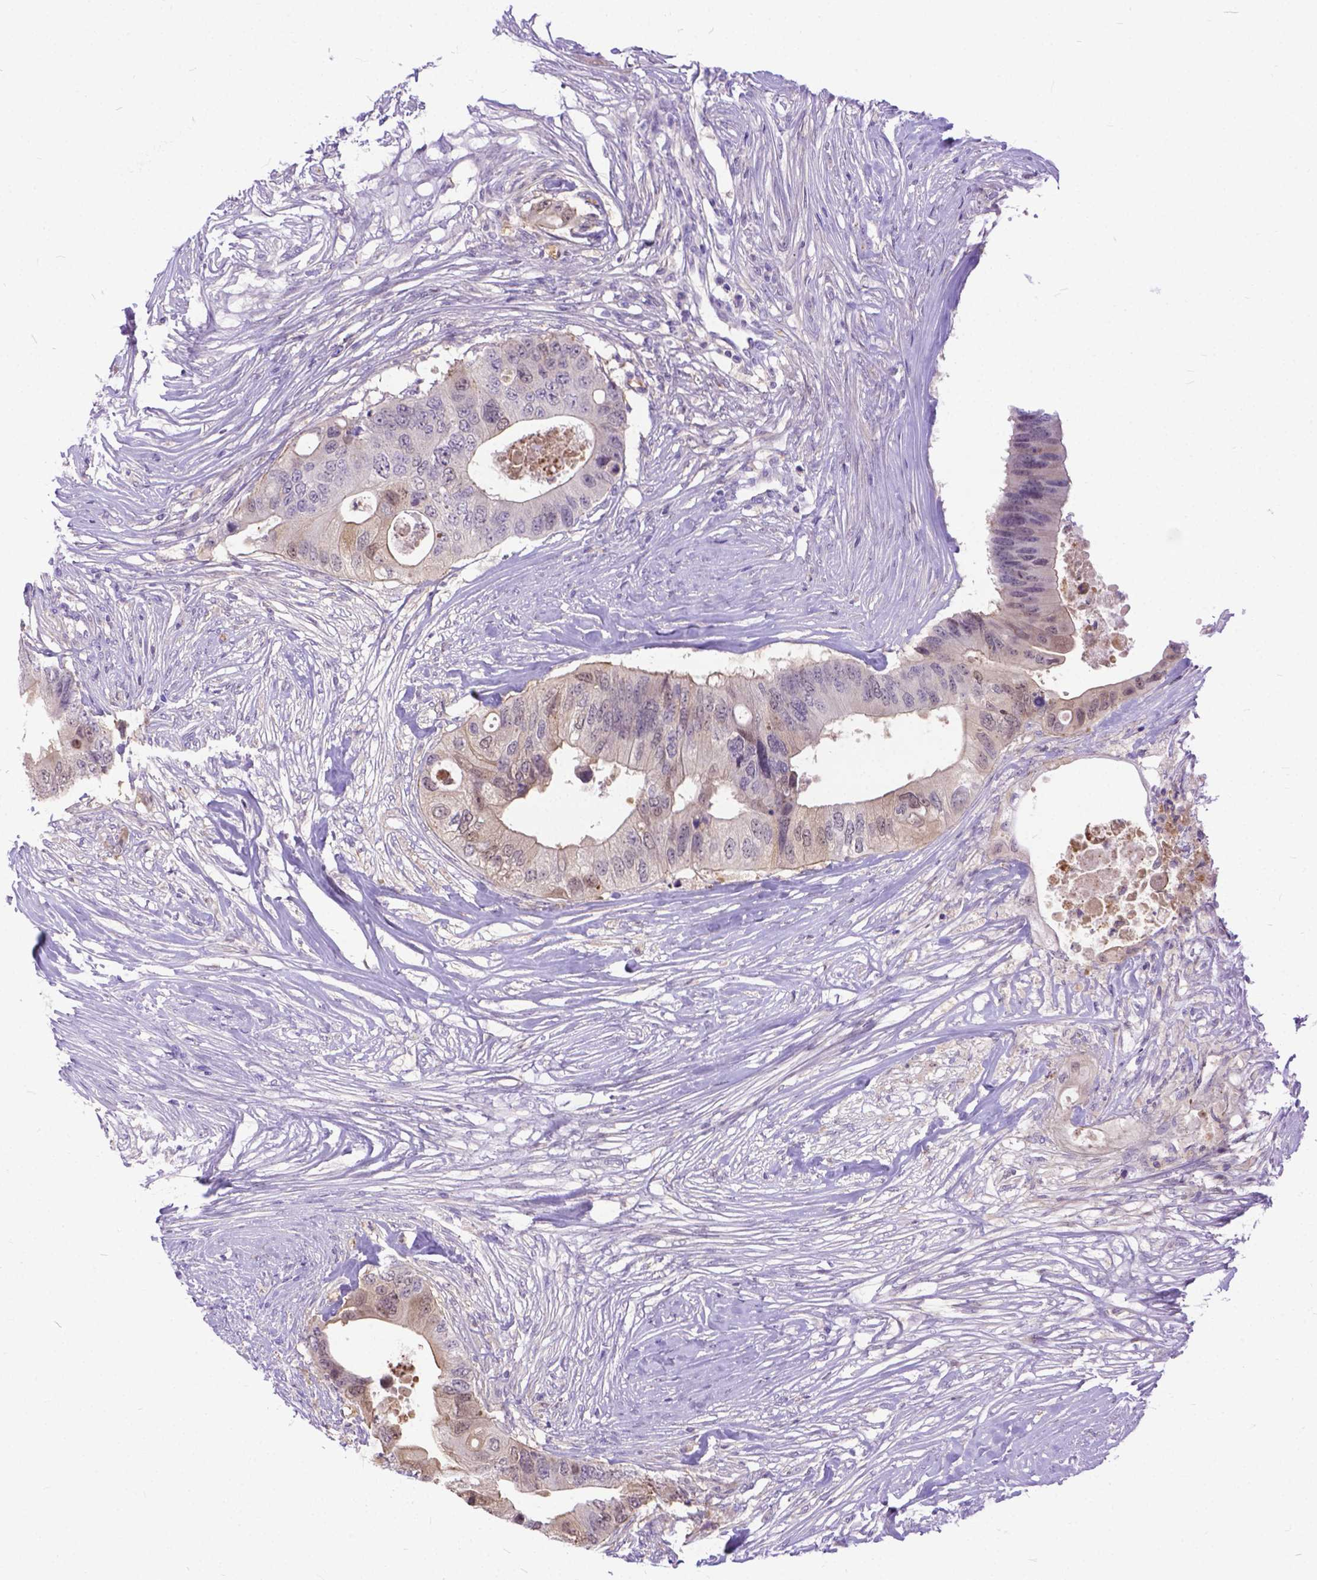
{"staining": {"intensity": "weak", "quantity": "25%-75%", "location": "cytoplasmic/membranous,nuclear"}, "tissue": "colorectal cancer", "cell_type": "Tumor cells", "image_type": "cancer", "snomed": [{"axis": "morphology", "description": "Adenocarcinoma, NOS"}, {"axis": "topography", "description": "Colon"}], "caption": "A micrograph of human colorectal adenocarcinoma stained for a protein reveals weak cytoplasmic/membranous and nuclear brown staining in tumor cells.", "gene": "TMEM169", "patient": {"sex": "male", "age": 71}}